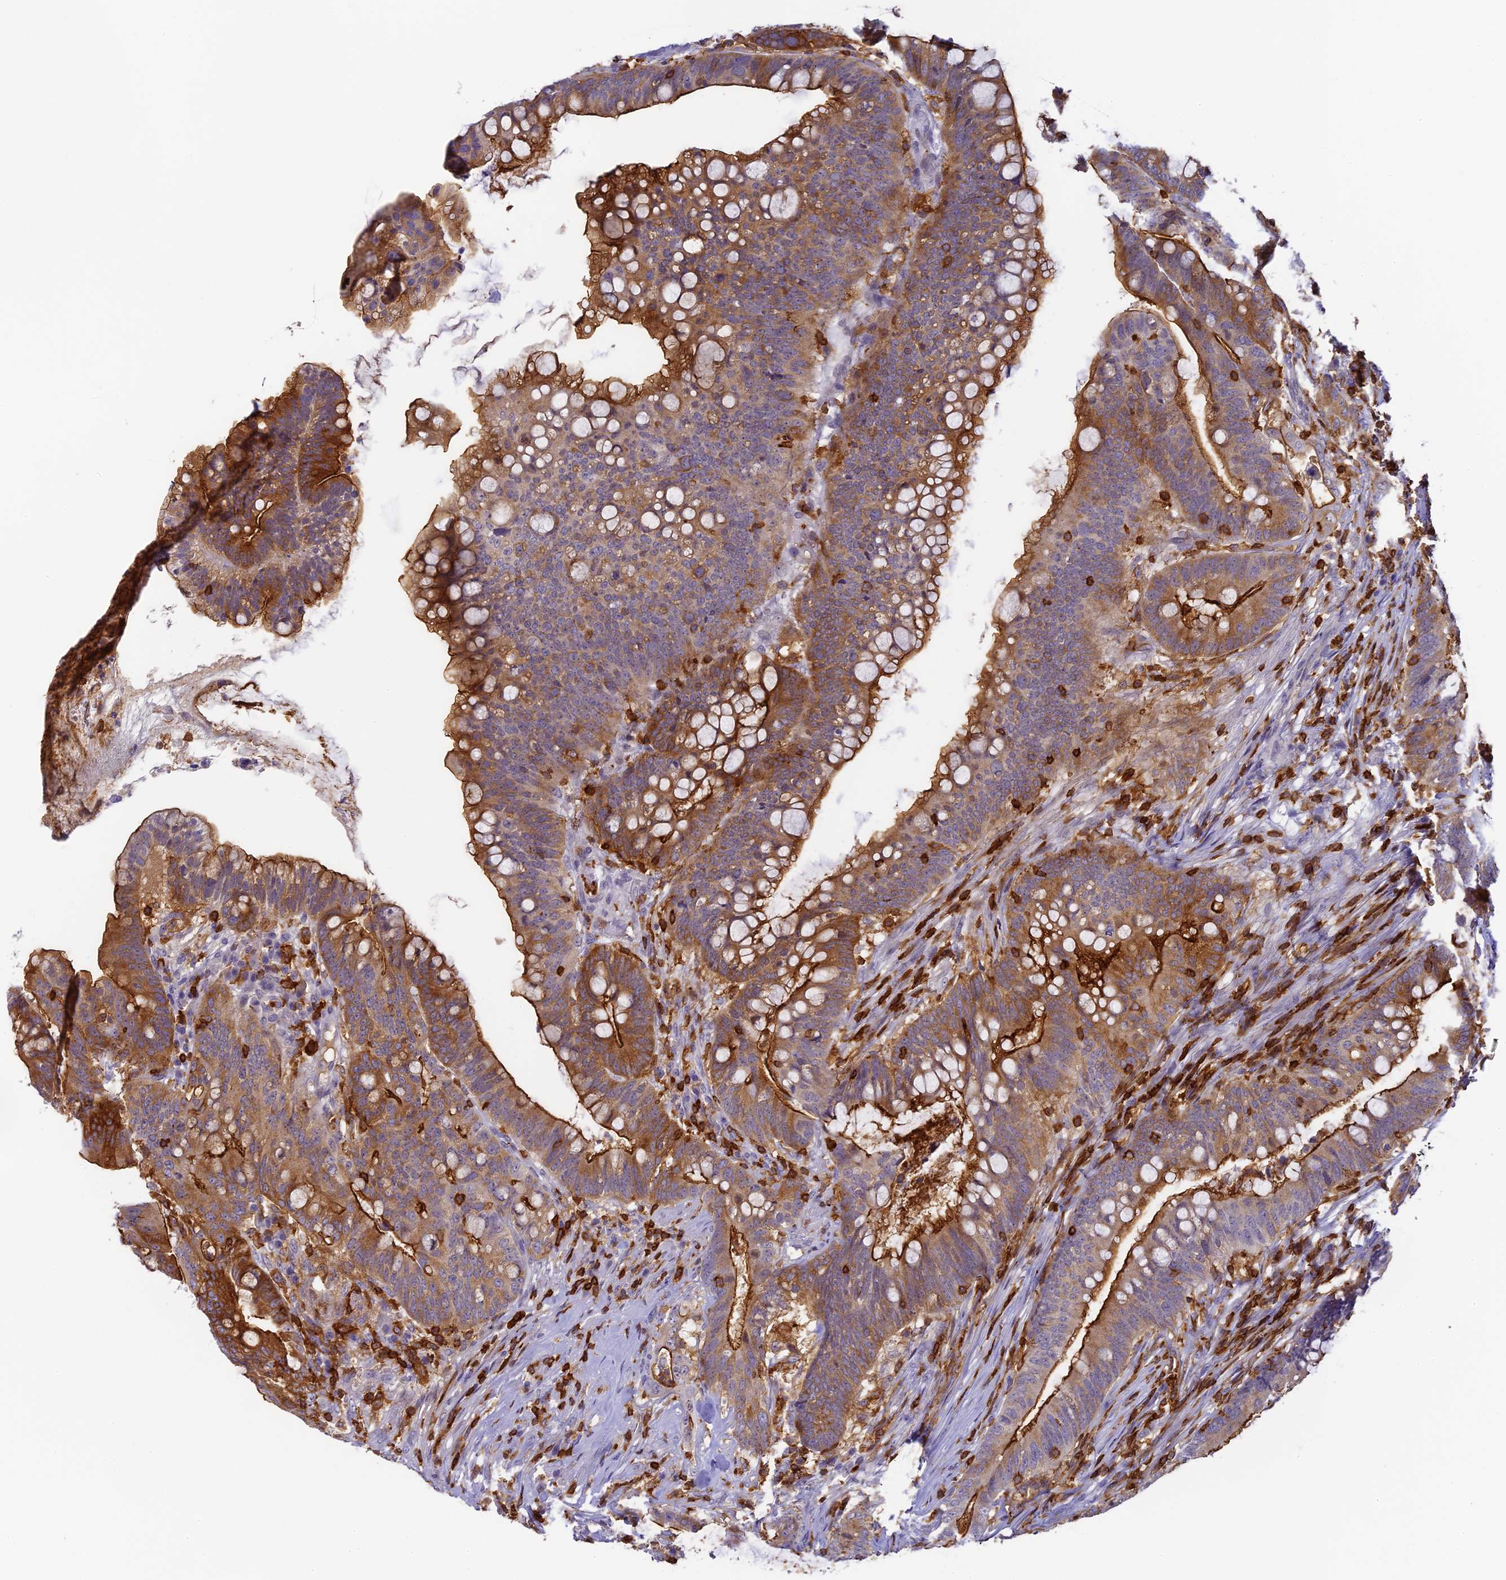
{"staining": {"intensity": "moderate", "quantity": ">75%", "location": "cytoplasmic/membranous"}, "tissue": "colorectal cancer", "cell_type": "Tumor cells", "image_type": "cancer", "snomed": [{"axis": "morphology", "description": "Adenocarcinoma, NOS"}, {"axis": "topography", "description": "Colon"}], "caption": "Brown immunohistochemical staining in human adenocarcinoma (colorectal) shows moderate cytoplasmic/membranous staining in about >75% of tumor cells. The protein is stained brown, and the nuclei are stained in blue (DAB IHC with brightfield microscopy, high magnification).", "gene": "FYB1", "patient": {"sex": "female", "age": 66}}